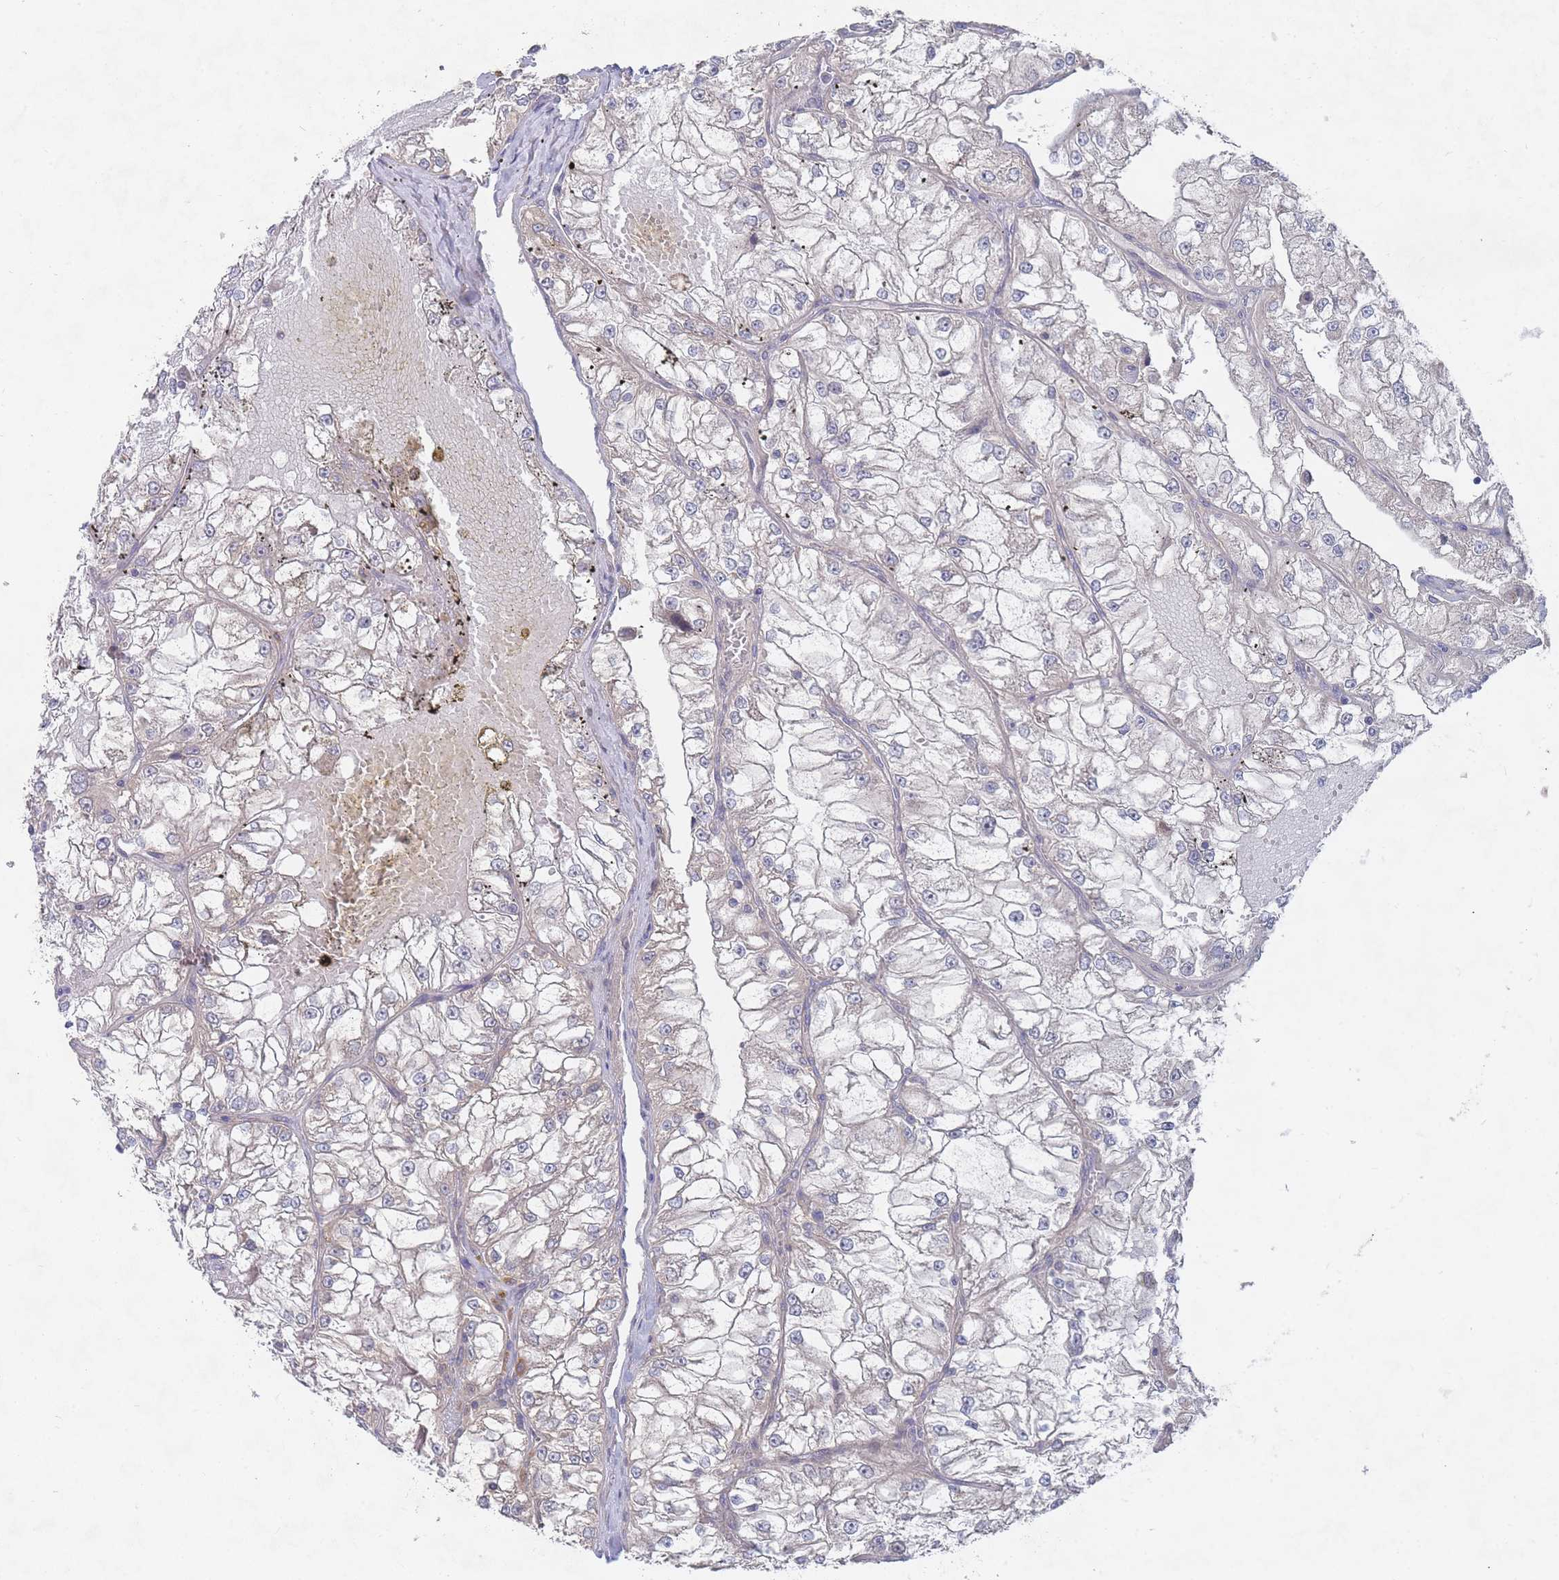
{"staining": {"intensity": "negative", "quantity": "none", "location": "none"}, "tissue": "renal cancer", "cell_type": "Tumor cells", "image_type": "cancer", "snomed": [{"axis": "morphology", "description": "Adenocarcinoma, NOS"}, {"axis": "topography", "description": "Kidney"}], "caption": "This is a image of immunohistochemistry staining of renal cancer (adenocarcinoma), which shows no expression in tumor cells.", "gene": "SLC35F5", "patient": {"sex": "female", "age": 72}}